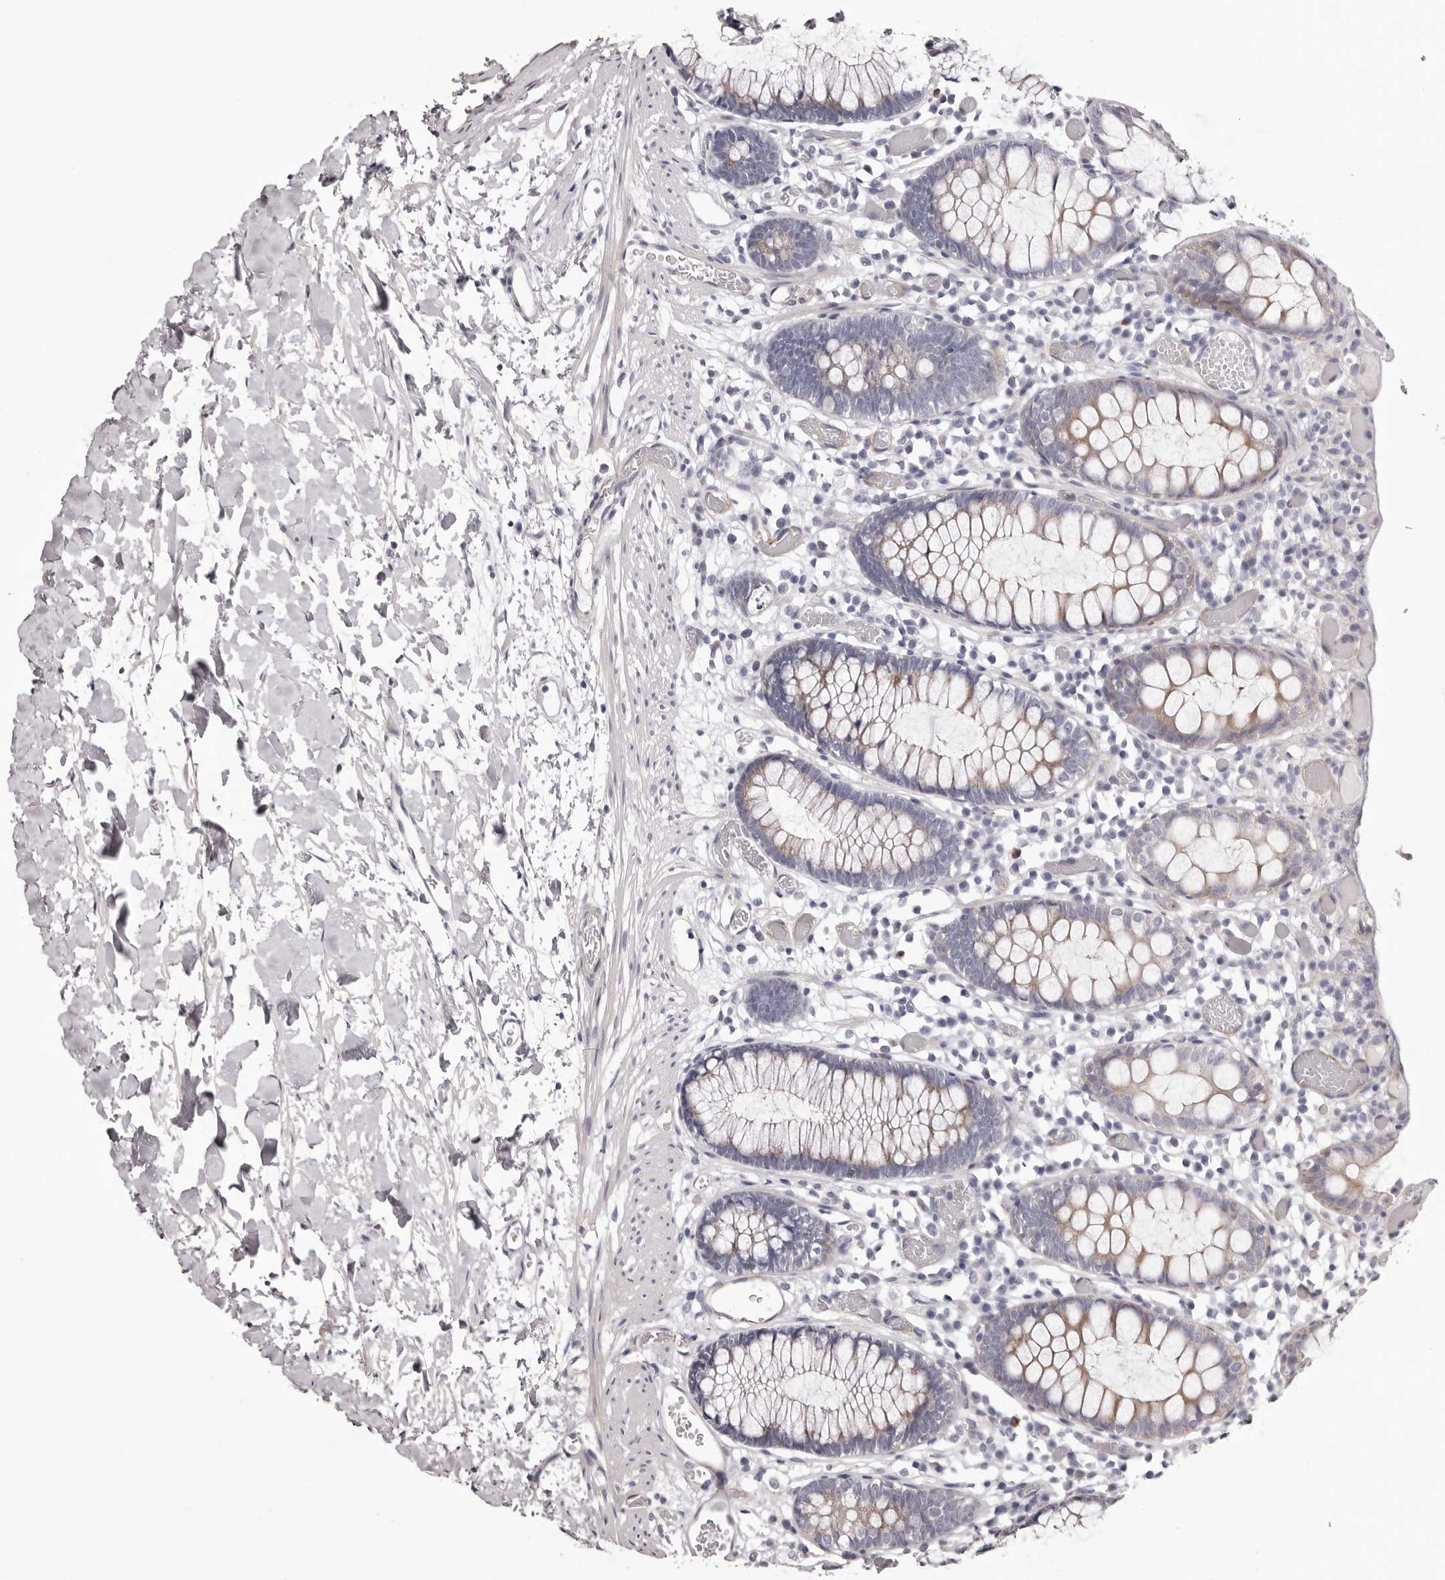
{"staining": {"intensity": "negative", "quantity": "none", "location": "none"}, "tissue": "colon", "cell_type": "Endothelial cells", "image_type": "normal", "snomed": [{"axis": "morphology", "description": "Normal tissue, NOS"}, {"axis": "topography", "description": "Colon"}], "caption": "The photomicrograph exhibits no significant expression in endothelial cells of colon. (Brightfield microscopy of DAB (3,3'-diaminobenzidine) IHC at high magnification).", "gene": "PEG10", "patient": {"sex": "male", "age": 14}}